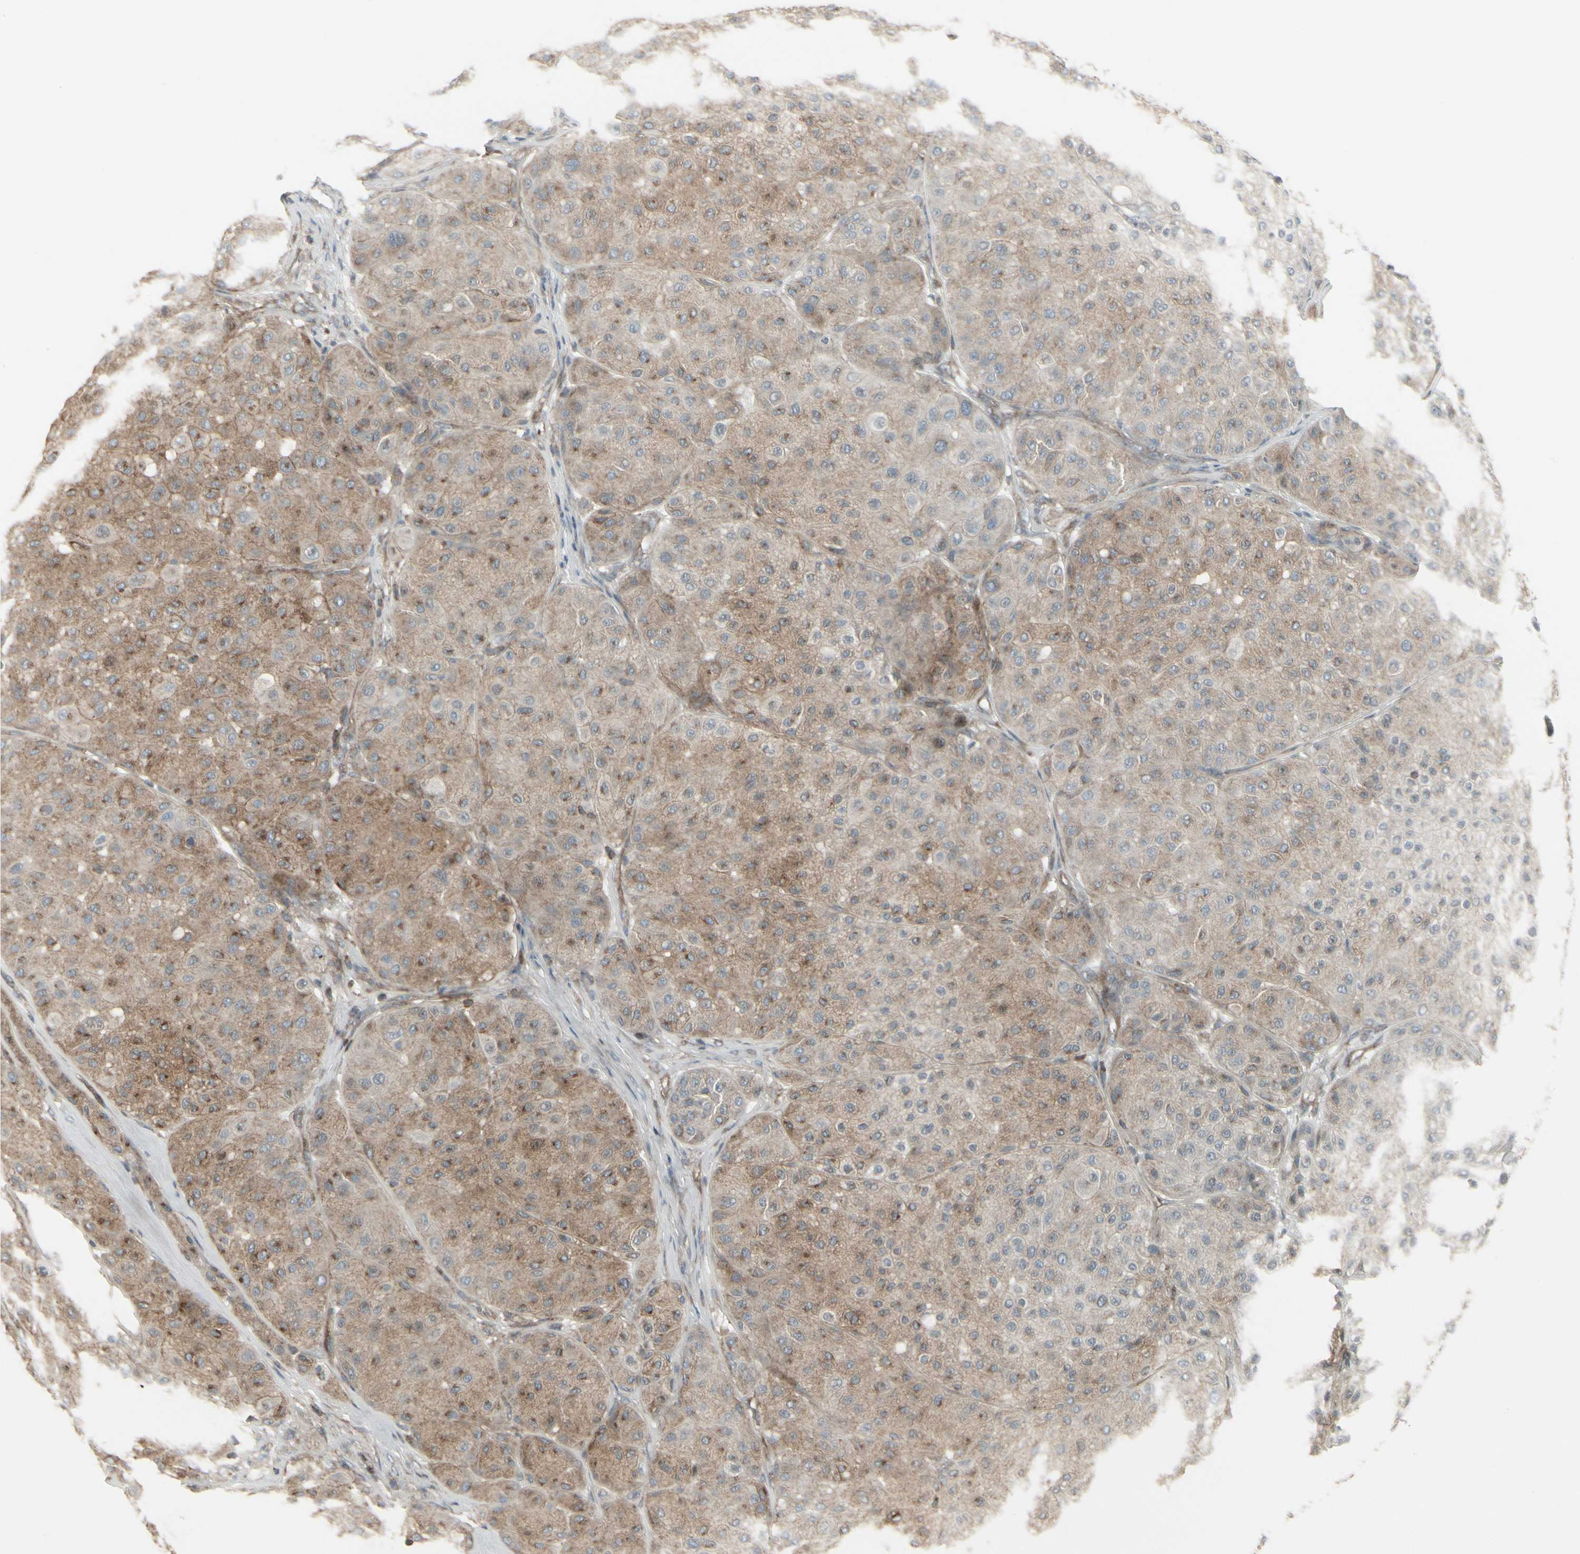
{"staining": {"intensity": "moderate", "quantity": ">75%", "location": "cytoplasmic/membranous"}, "tissue": "melanoma", "cell_type": "Tumor cells", "image_type": "cancer", "snomed": [{"axis": "morphology", "description": "Normal tissue, NOS"}, {"axis": "morphology", "description": "Malignant melanoma, Metastatic site"}, {"axis": "topography", "description": "Skin"}], "caption": "About >75% of tumor cells in melanoma display moderate cytoplasmic/membranous protein expression as visualized by brown immunohistochemical staining.", "gene": "EPS15", "patient": {"sex": "male", "age": 41}}